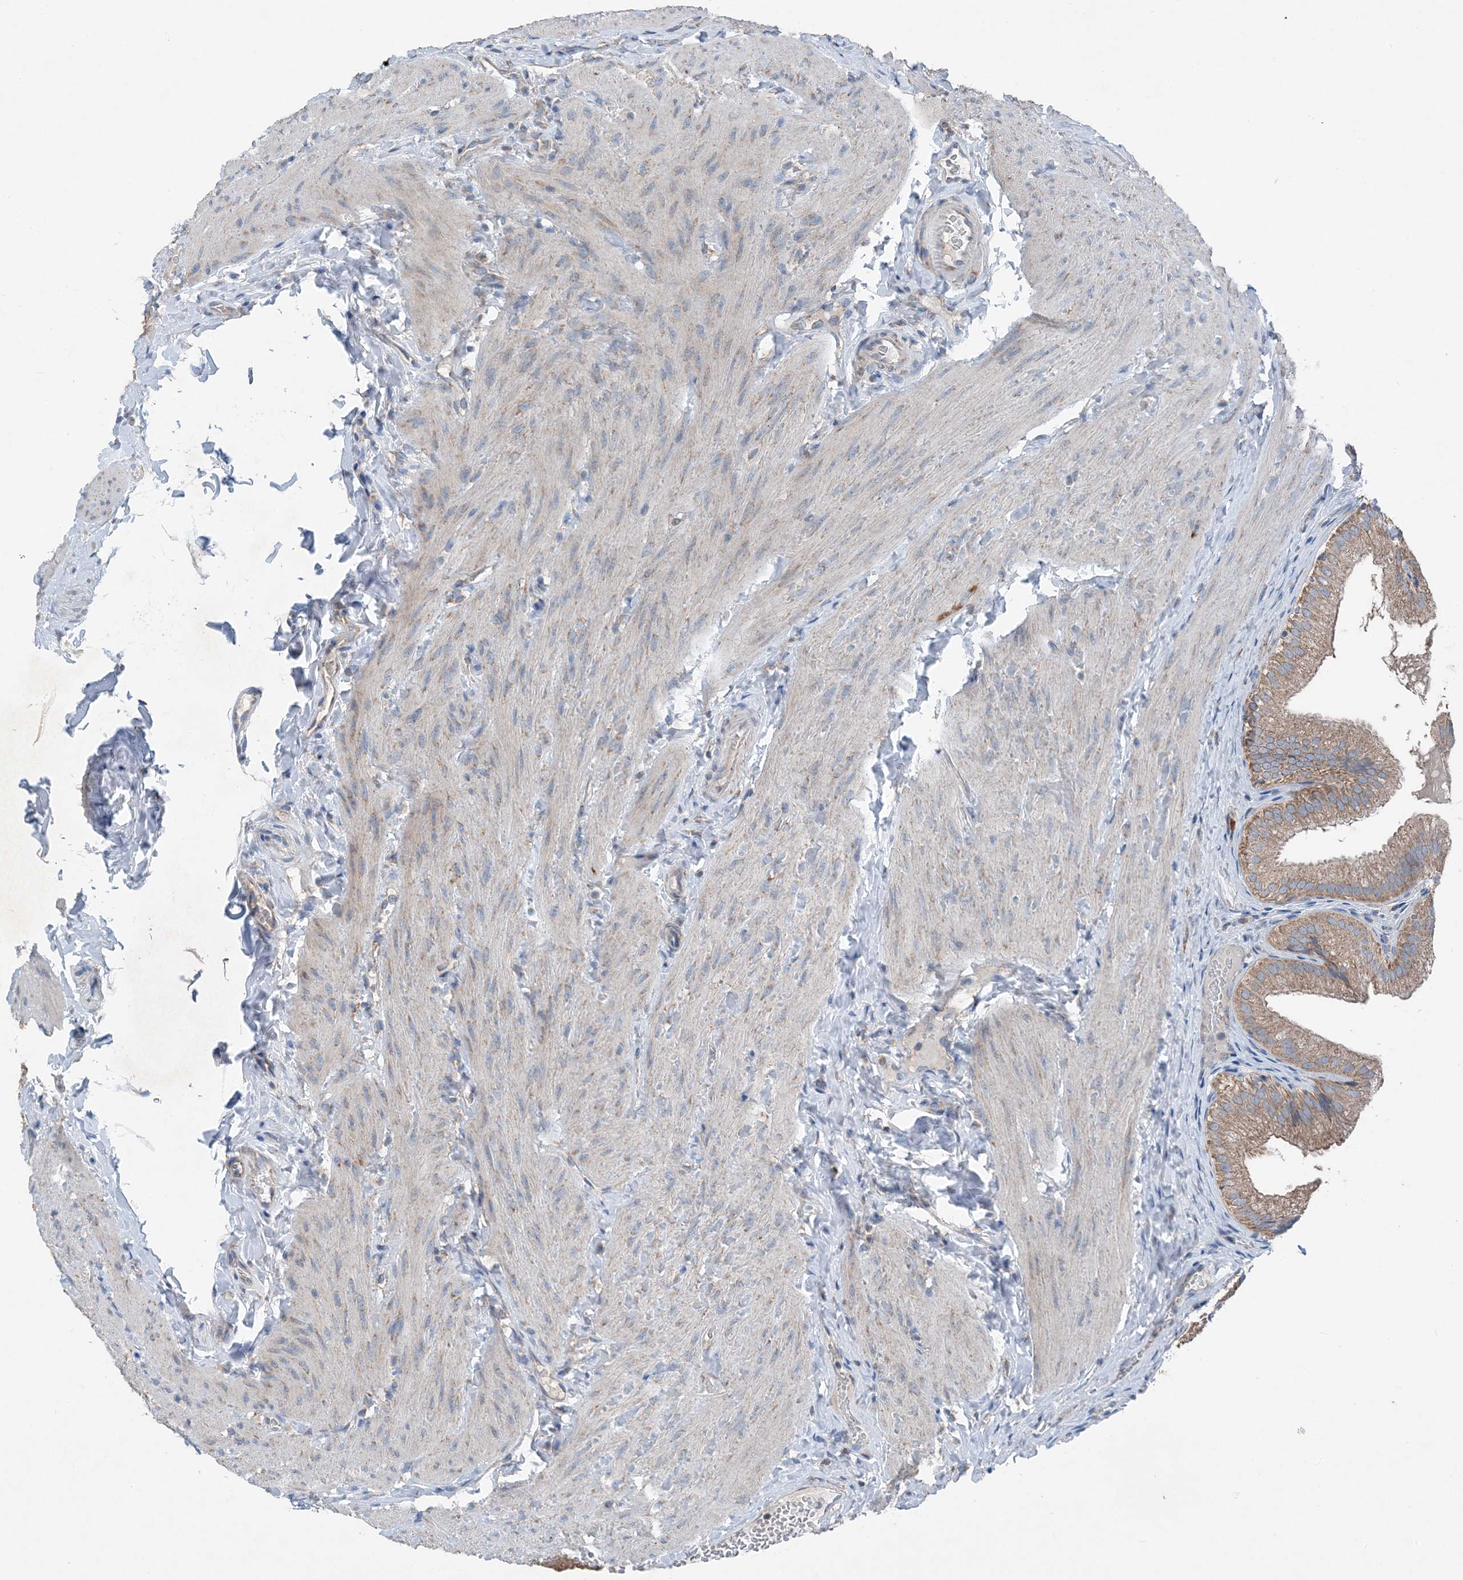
{"staining": {"intensity": "moderate", "quantity": ">75%", "location": "cytoplasmic/membranous"}, "tissue": "gallbladder", "cell_type": "Glandular cells", "image_type": "normal", "snomed": [{"axis": "morphology", "description": "Normal tissue, NOS"}, {"axis": "topography", "description": "Gallbladder"}], "caption": "High-power microscopy captured an immunohistochemistry micrograph of normal gallbladder, revealing moderate cytoplasmic/membranous staining in about >75% of glandular cells. Using DAB (3,3'-diaminobenzidine) (brown) and hematoxylin (blue) stains, captured at high magnification using brightfield microscopy.", "gene": "DHX30", "patient": {"sex": "female", "age": 30}}